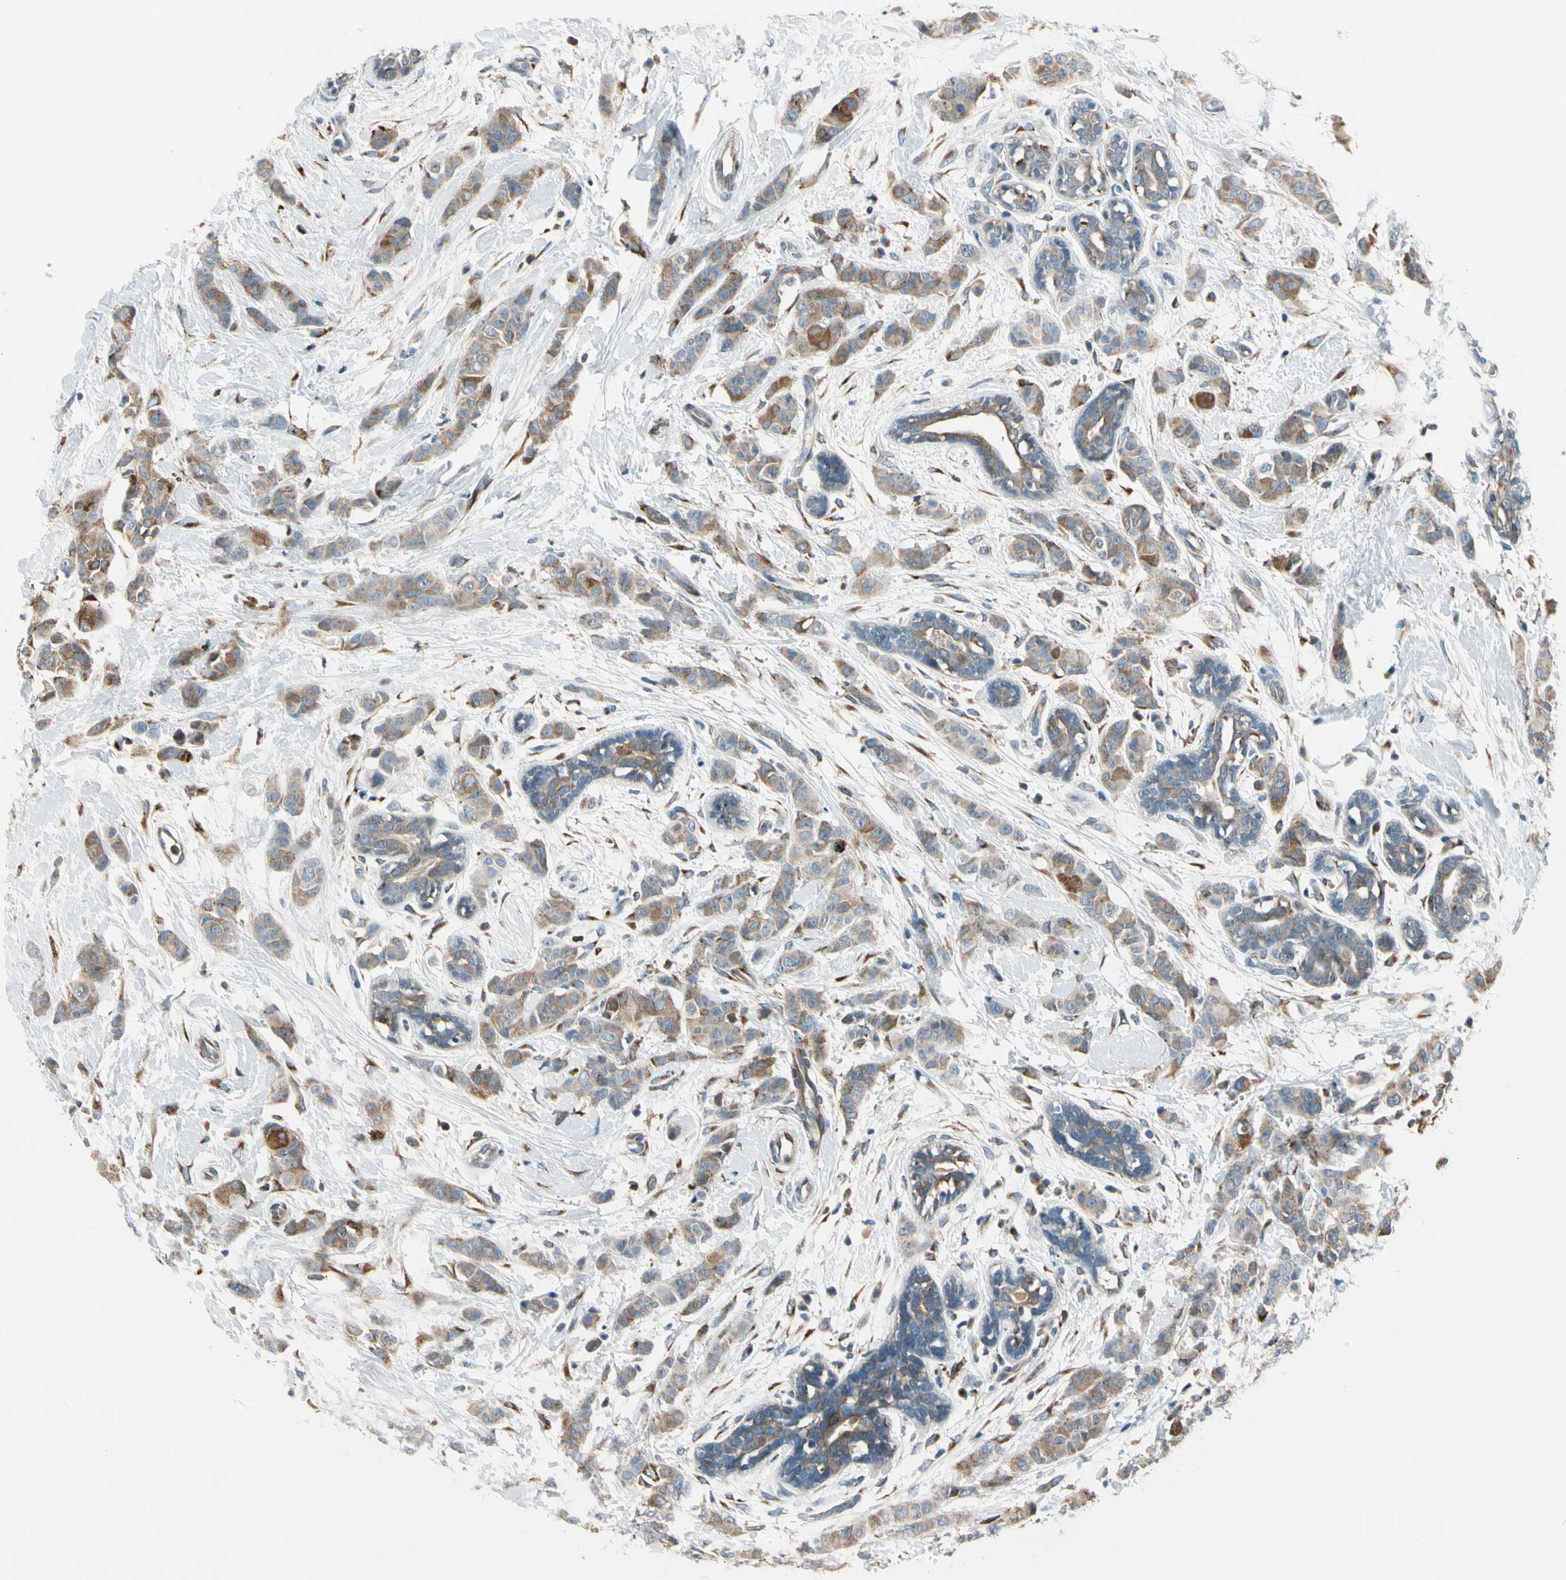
{"staining": {"intensity": "moderate", "quantity": ">75%", "location": "cytoplasmic/membranous"}, "tissue": "breast cancer", "cell_type": "Tumor cells", "image_type": "cancer", "snomed": [{"axis": "morphology", "description": "Normal tissue, NOS"}, {"axis": "morphology", "description": "Duct carcinoma"}, {"axis": "topography", "description": "Breast"}], "caption": "Intraductal carcinoma (breast) tissue demonstrates moderate cytoplasmic/membranous staining in approximately >75% of tumor cells, visualized by immunohistochemistry.", "gene": "NUCB1", "patient": {"sex": "female", "age": 40}}